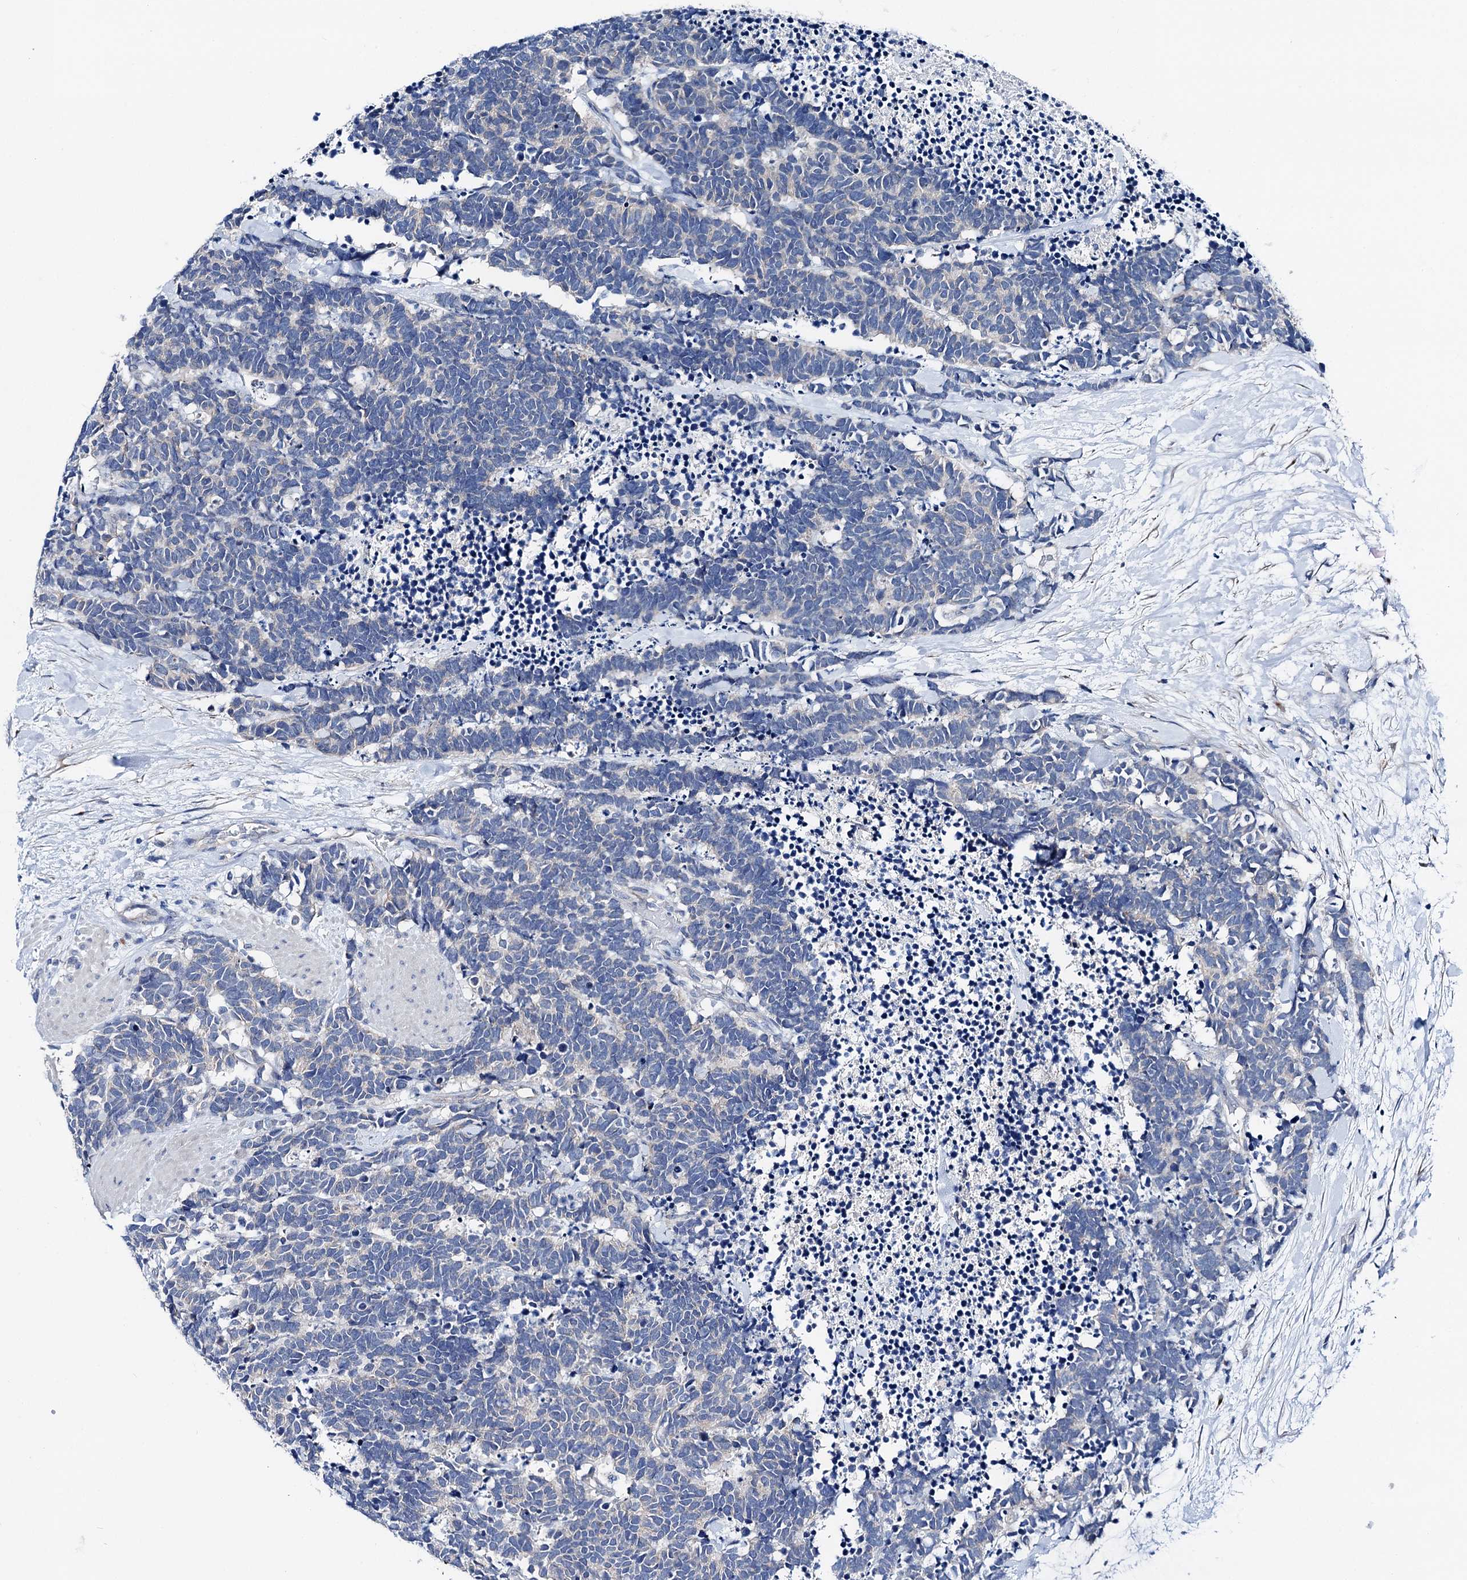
{"staining": {"intensity": "negative", "quantity": "none", "location": "none"}, "tissue": "carcinoid", "cell_type": "Tumor cells", "image_type": "cancer", "snomed": [{"axis": "morphology", "description": "Carcinoma, NOS"}, {"axis": "morphology", "description": "Carcinoid, malignant, NOS"}, {"axis": "topography", "description": "Urinary bladder"}], "caption": "An immunohistochemistry histopathology image of carcinoma is shown. There is no staining in tumor cells of carcinoma.", "gene": "SHROOM1", "patient": {"sex": "male", "age": 57}}